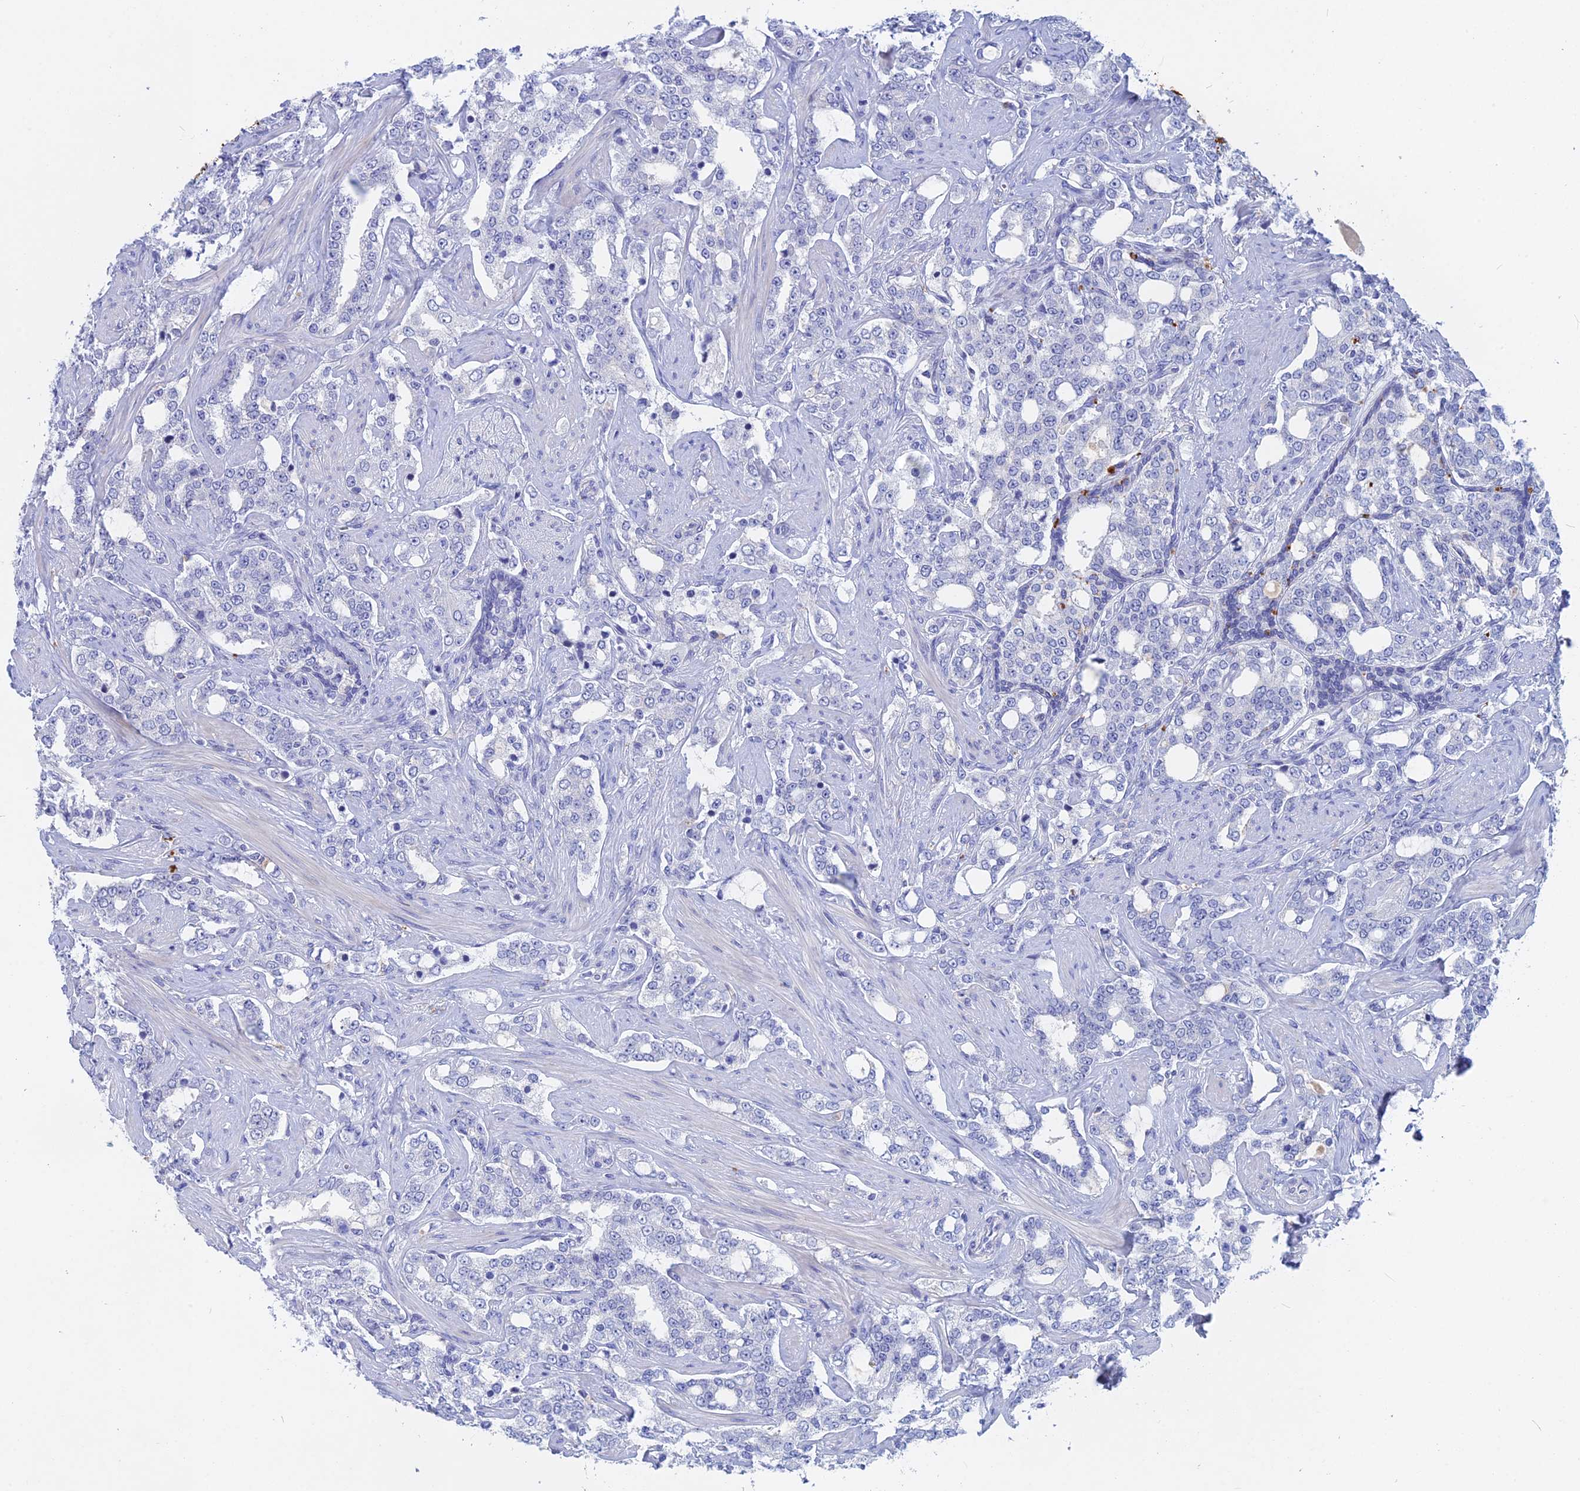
{"staining": {"intensity": "negative", "quantity": "none", "location": "none"}, "tissue": "prostate cancer", "cell_type": "Tumor cells", "image_type": "cancer", "snomed": [{"axis": "morphology", "description": "Adenocarcinoma, High grade"}, {"axis": "topography", "description": "Prostate"}], "caption": "DAB immunohistochemical staining of prostate cancer (high-grade adenocarcinoma) reveals no significant staining in tumor cells.", "gene": "ACP7", "patient": {"sex": "male", "age": 64}}